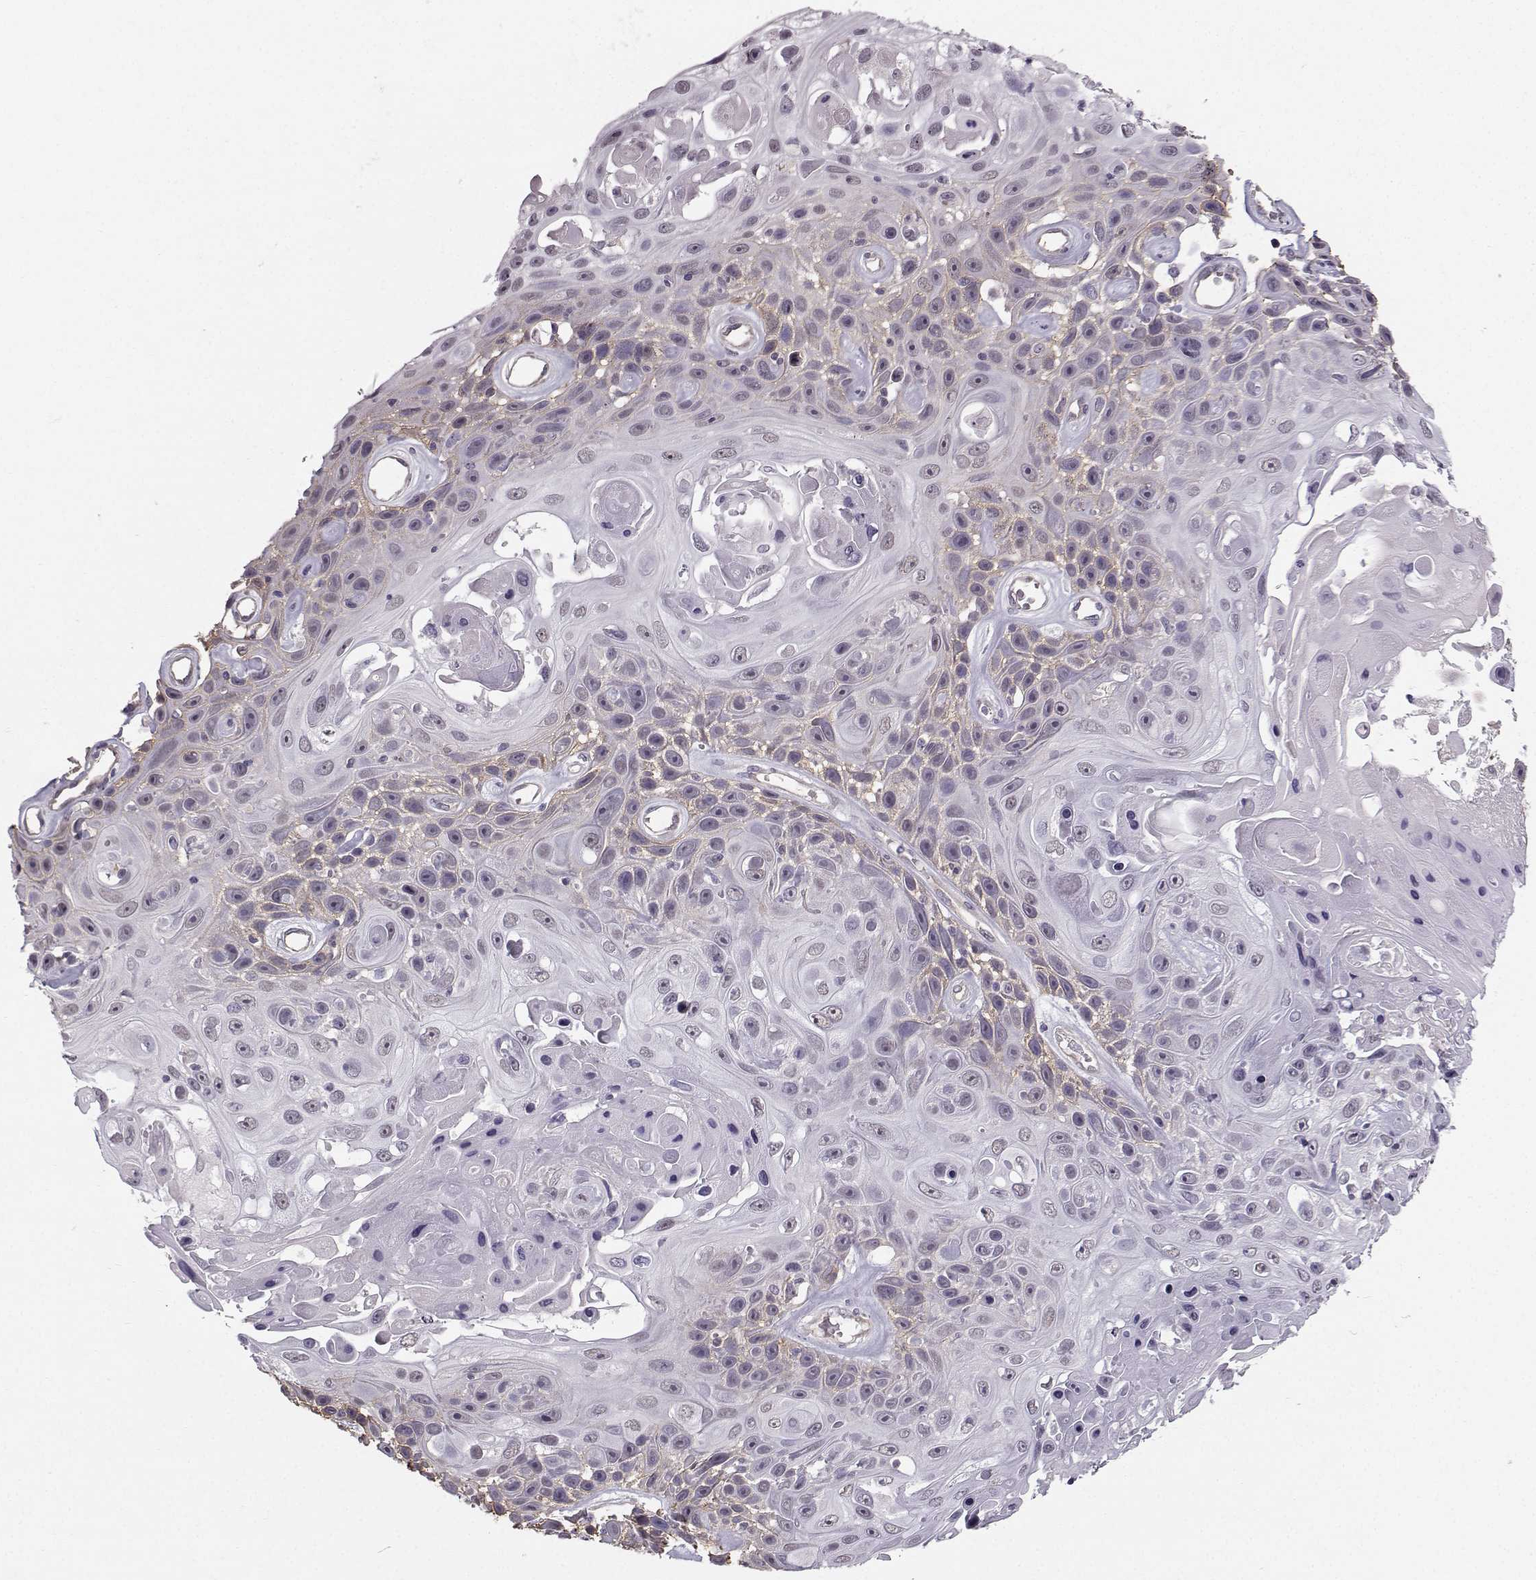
{"staining": {"intensity": "weak", "quantity": "<25%", "location": "cytoplasmic/membranous"}, "tissue": "skin cancer", "cell_type": "Tumor cells", "image_type": "cancer", "snomed": [{"axis": "morphology", "description": "Squamous cell carcinoma, NOS"}, {"axis": "topography", "description": "Skin"}], "caption": "The IHC micrograph has no significant staining in tumor cells of skin cancer tissue.", "gene": "TSPYL5", "patient": {"sex": "male", "age": 82}}